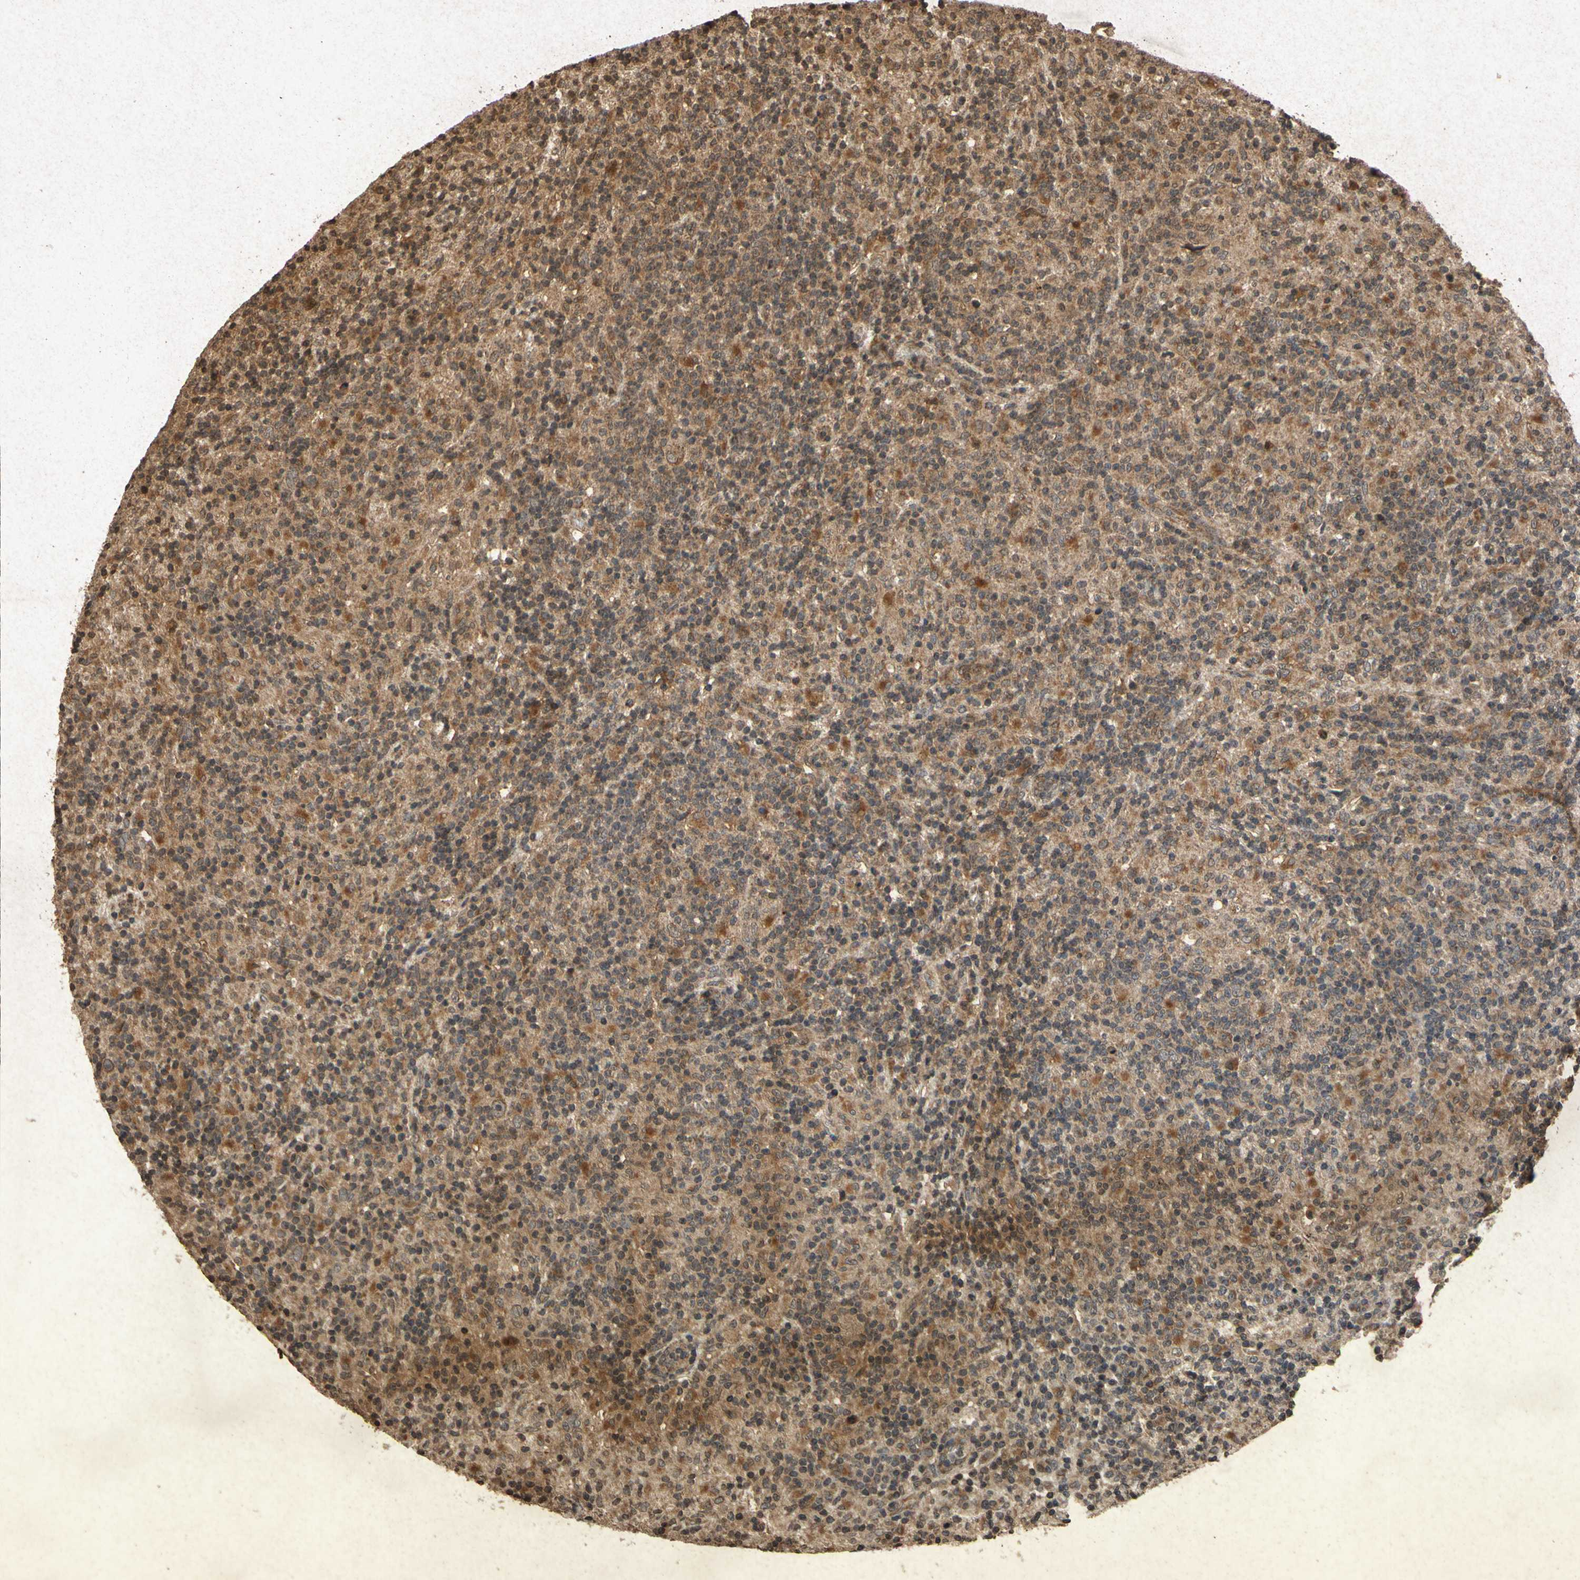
{"staining": {"intensity": "strong", "quantity": ">75%", "location": "cytoplasmic/membranous,nuclear"}, "tissue": "lymphoma", "cell_type": "Tumor cells", "image_type": "cancer", "snomed": [{"axis": "morphology", "description": "Hodgkin's disease, NOS"}, {"axis": "topography", "description": "Lymph node"}], "caption": "Immunohistochemistry (IHC) (DAB) staining of human Hodgkin's disease exhibits strong cytoplasmic/membranous and nuclear protein expression in approximately >75% of tumor cells.", "gene": "ATP6V1H", "patient": {"sex": "male", "age": 70}}